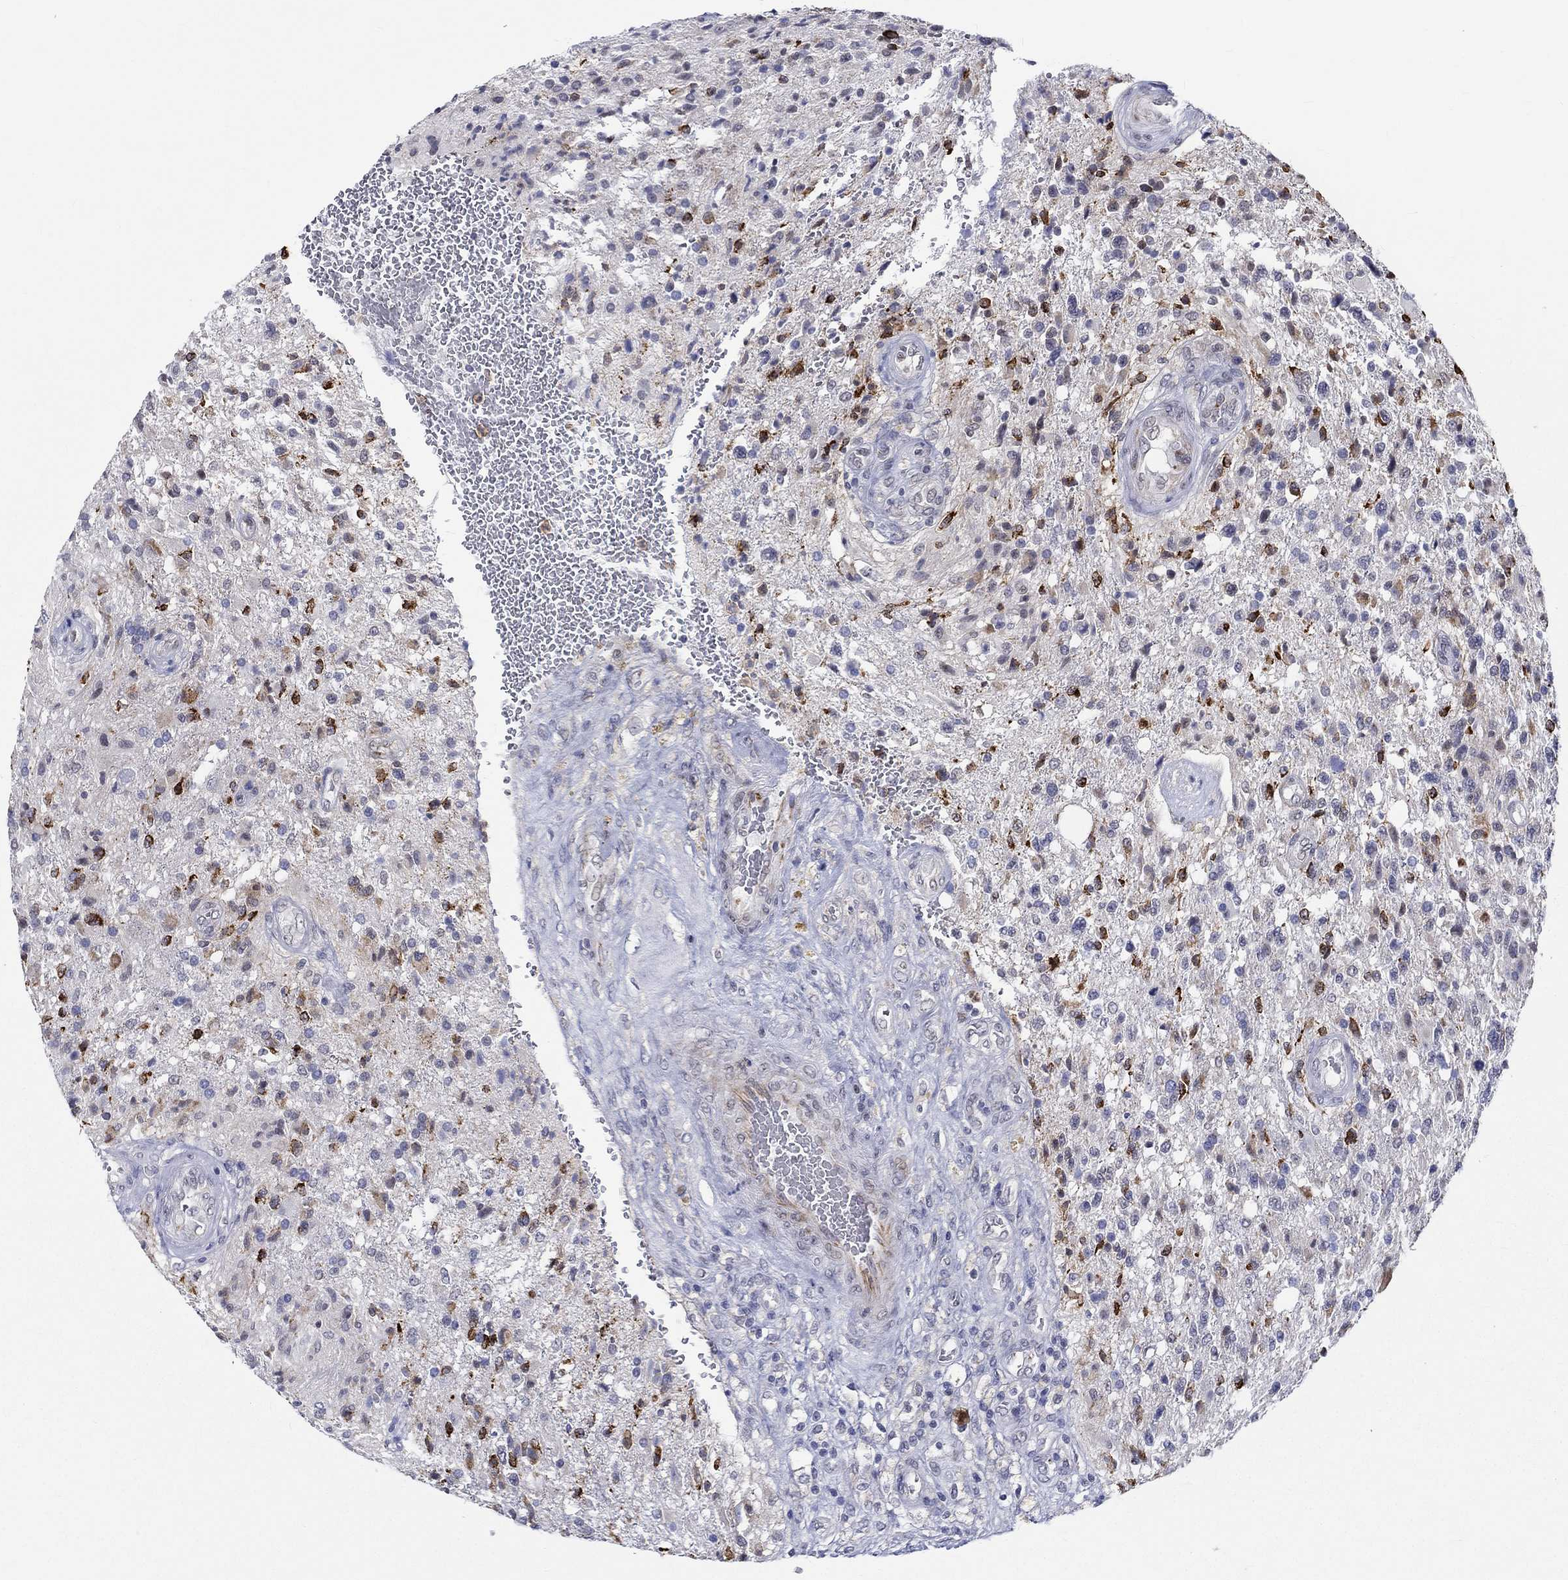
{"staining": {"intensity": "strong", "quantity": "<25%", "location": "cytoplasmic/membranous"}, "tissue": "glioma", "cell_type": "Tumor cells", "image_type": "cancer", "snomed": [{"axis": "morphology", "description": "Glioma, malignant, High grade"}, {"axis": "topography", "description": "Brain"}], "caption": "Immunohistochemical staining of malignant glioma (high-grade) exhibits strong cytoplasmic/membranous protein positivity in approximately <25% of tumor cells.", "gene": "ST6GALNAC1", "patient": {"sex": "male", "age": 56}}